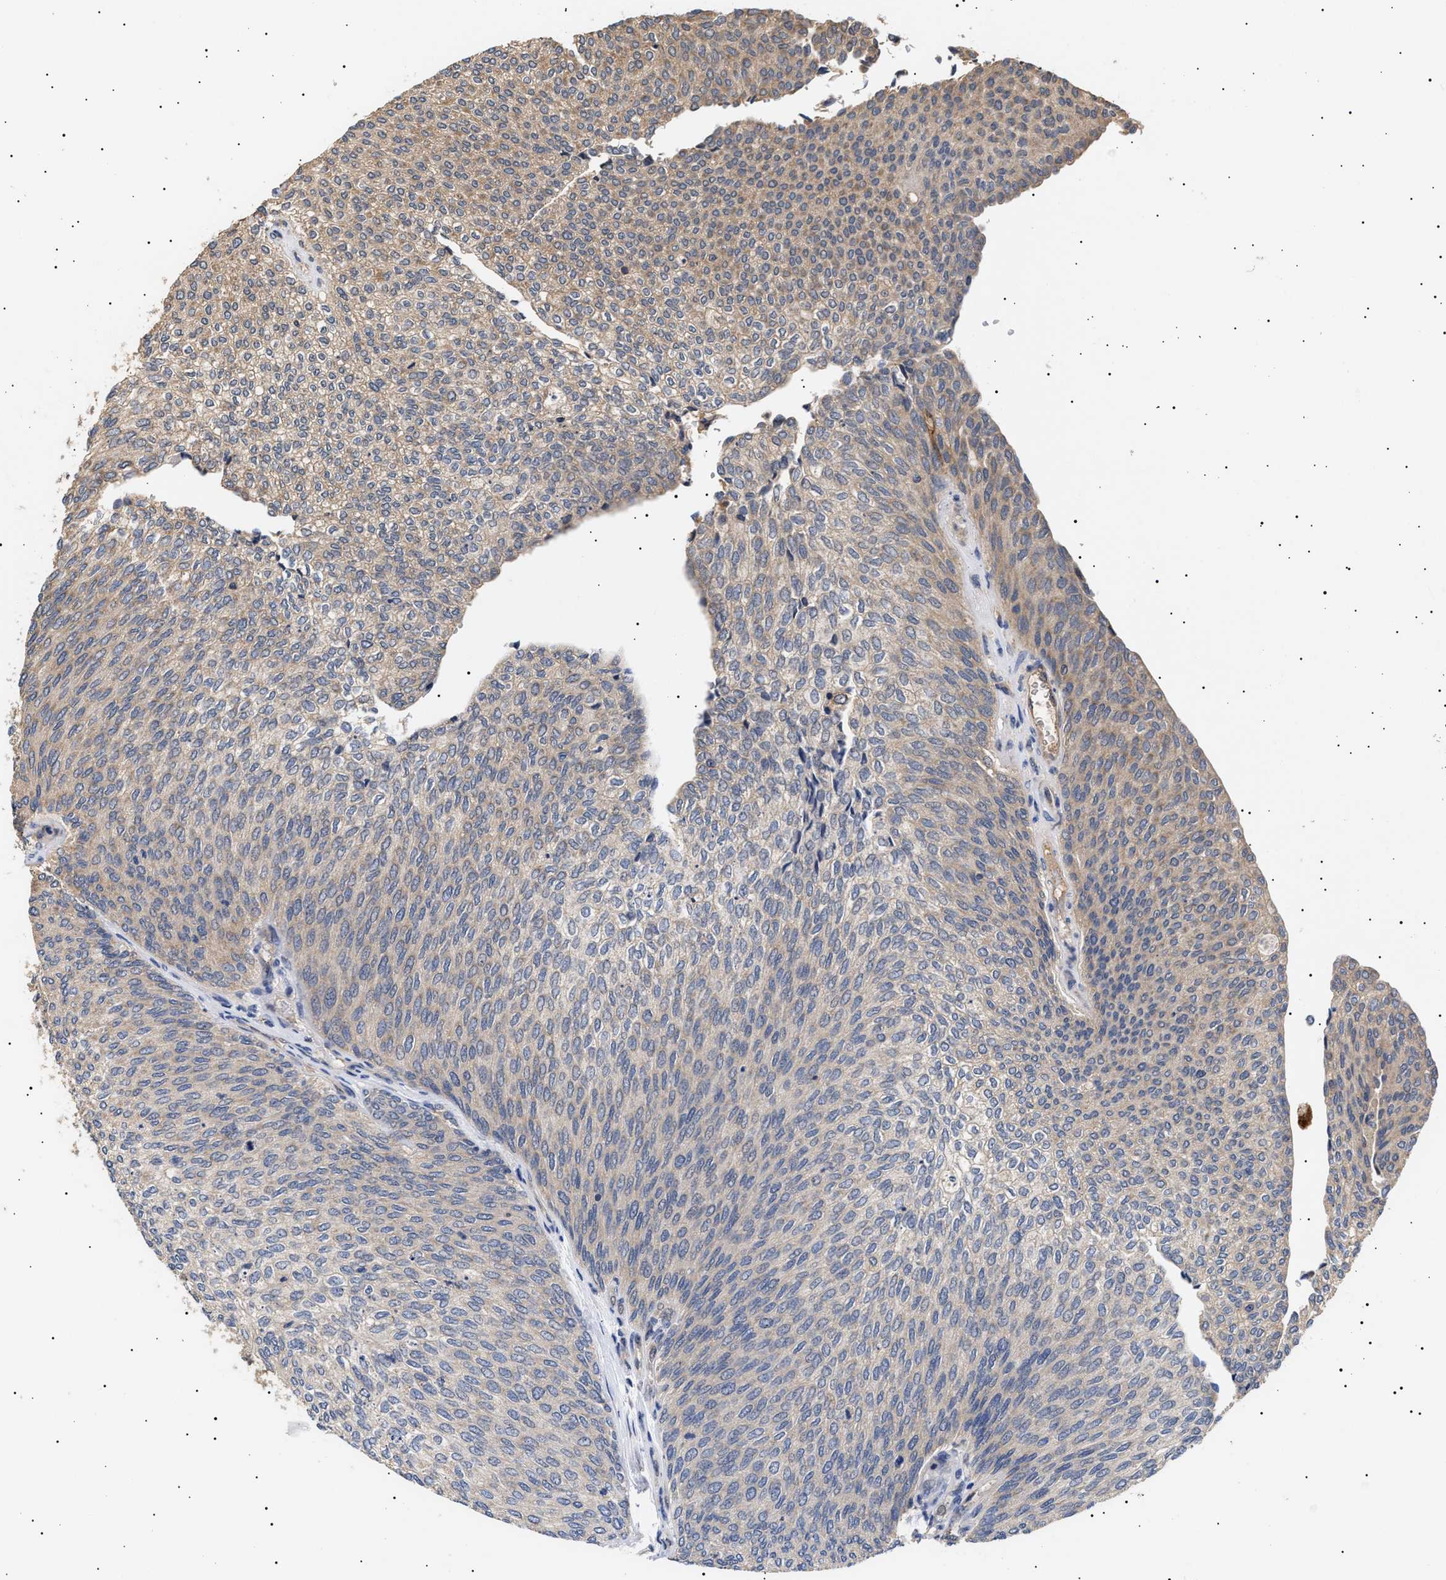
{"staining": {"intensity": "weak", "quantity": "25%-75%", "location": "cytoplasmic/membranous"}, "tissue": "urothelial cancer", "cell_type": "Tumor cells", "image_type": "cancer", "snomed": [{"axis": "morphology", "description": "Urothelial carcinoma, Low grade"}, {"axis": "topography", "description": "Urinary bladder"}], "caption": "Human low-grade urothelial carcinoma stained with a protein marker demonstrates weak staining in tumor cells.", "gene": "KRBA1", "patient": {"sex": "female", "age": 79}}